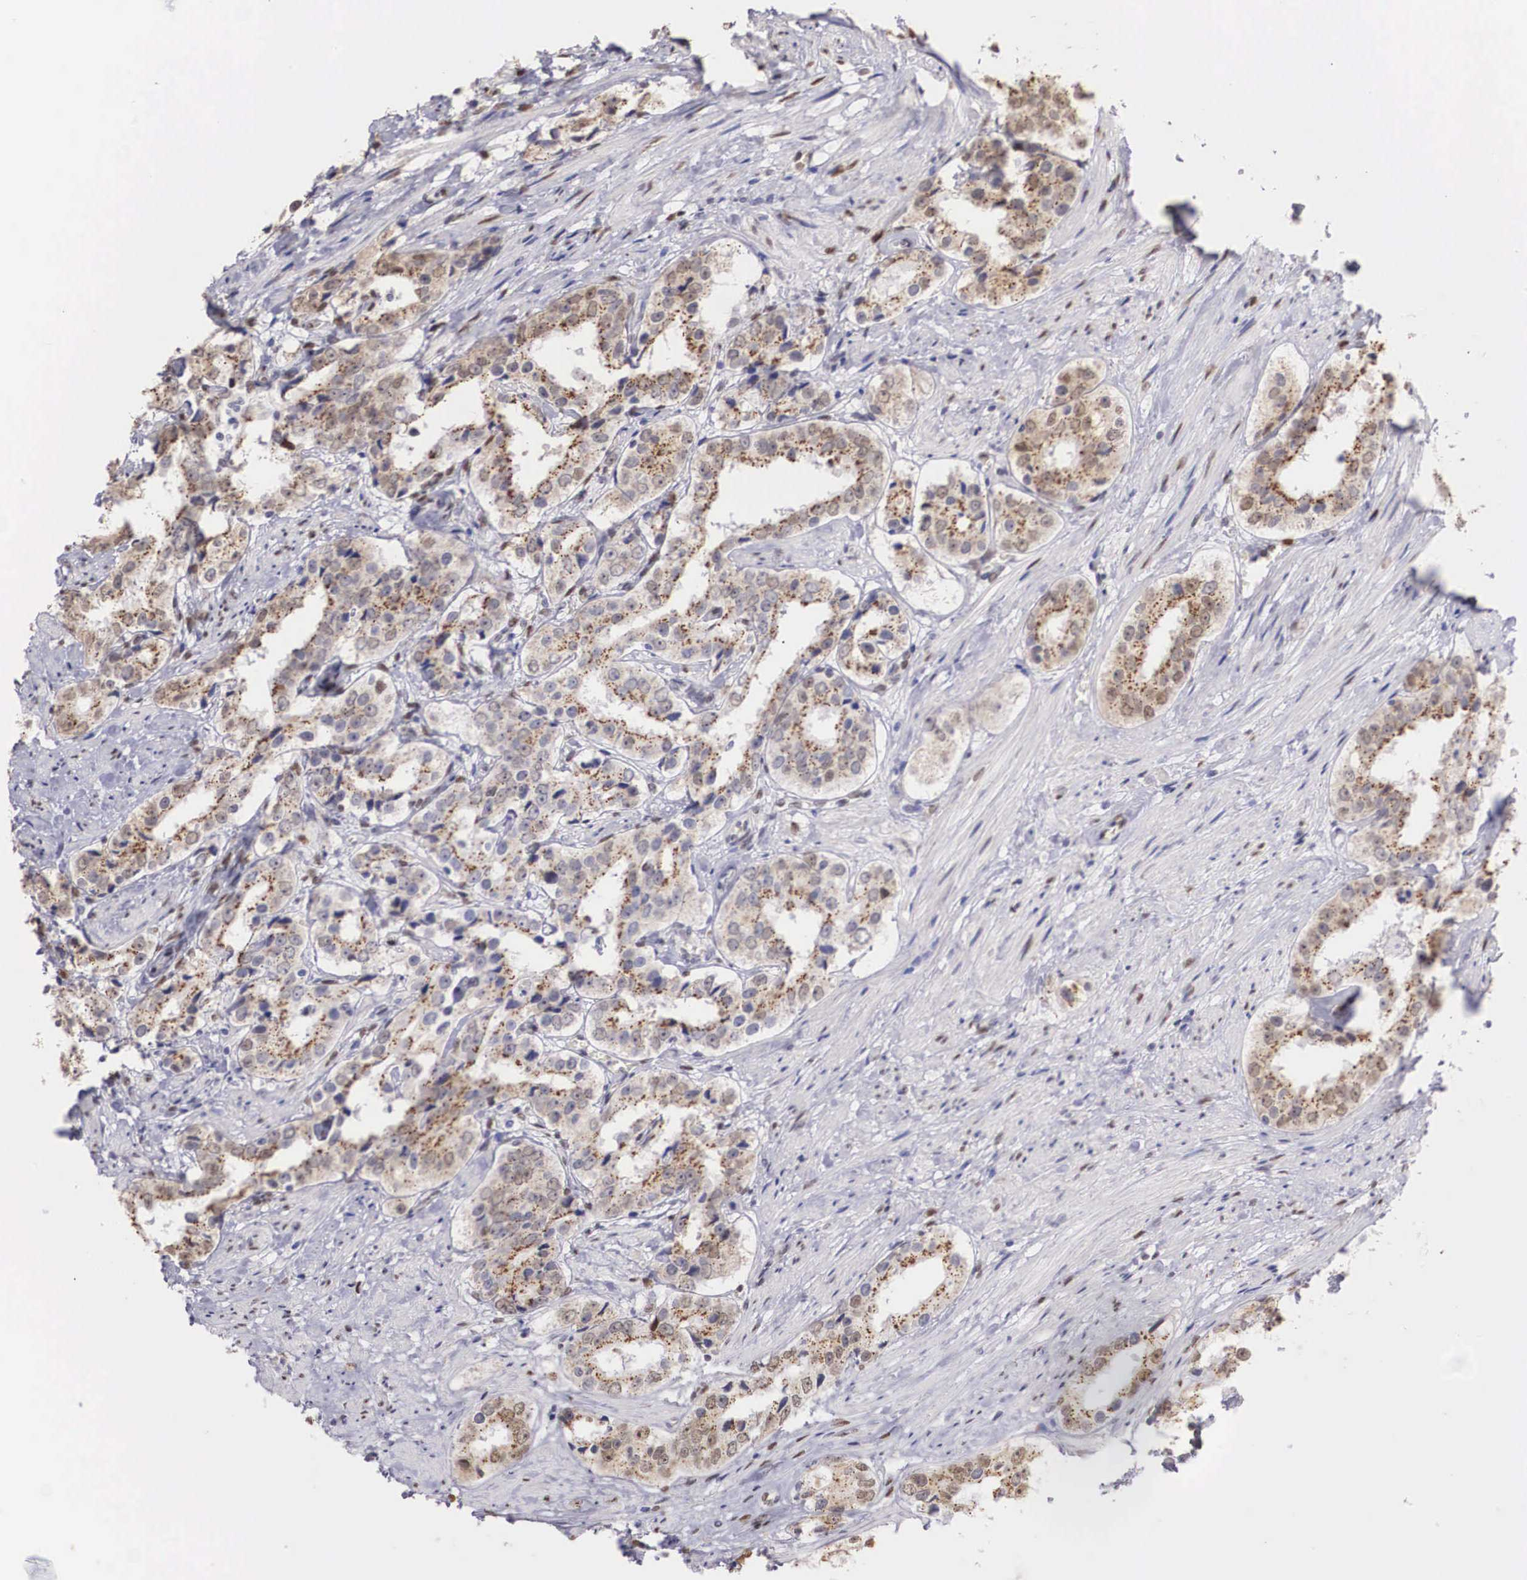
{"staining": {"intensity": "weak", "quantity": "25%-75%", "location": "cytoplasmic/membranous,nuclear"}, "tissue": "prostate cancer", "cell_type": "Tumor cells", "image_type": "cancer", "snomed": [{"axis": "morphology", "description": "Adenocarcinoma, Medium grade"}, {"axis": "topography", "description": "Prostate"}], "caption": "Immunohistochemical staining of human adenocarcinoma (medium-grade) (prostate) reveals weak cytoplasmic/membranous and nuclear protein staining in approximately 25%-75% of tumor cells. (DAB (3,3'-diaminobenzidine) IHC, brown staining for protein, blue staining for nuclei).", "gene": "HMGN5", "patient": {"sex": "male", "age": 73}}